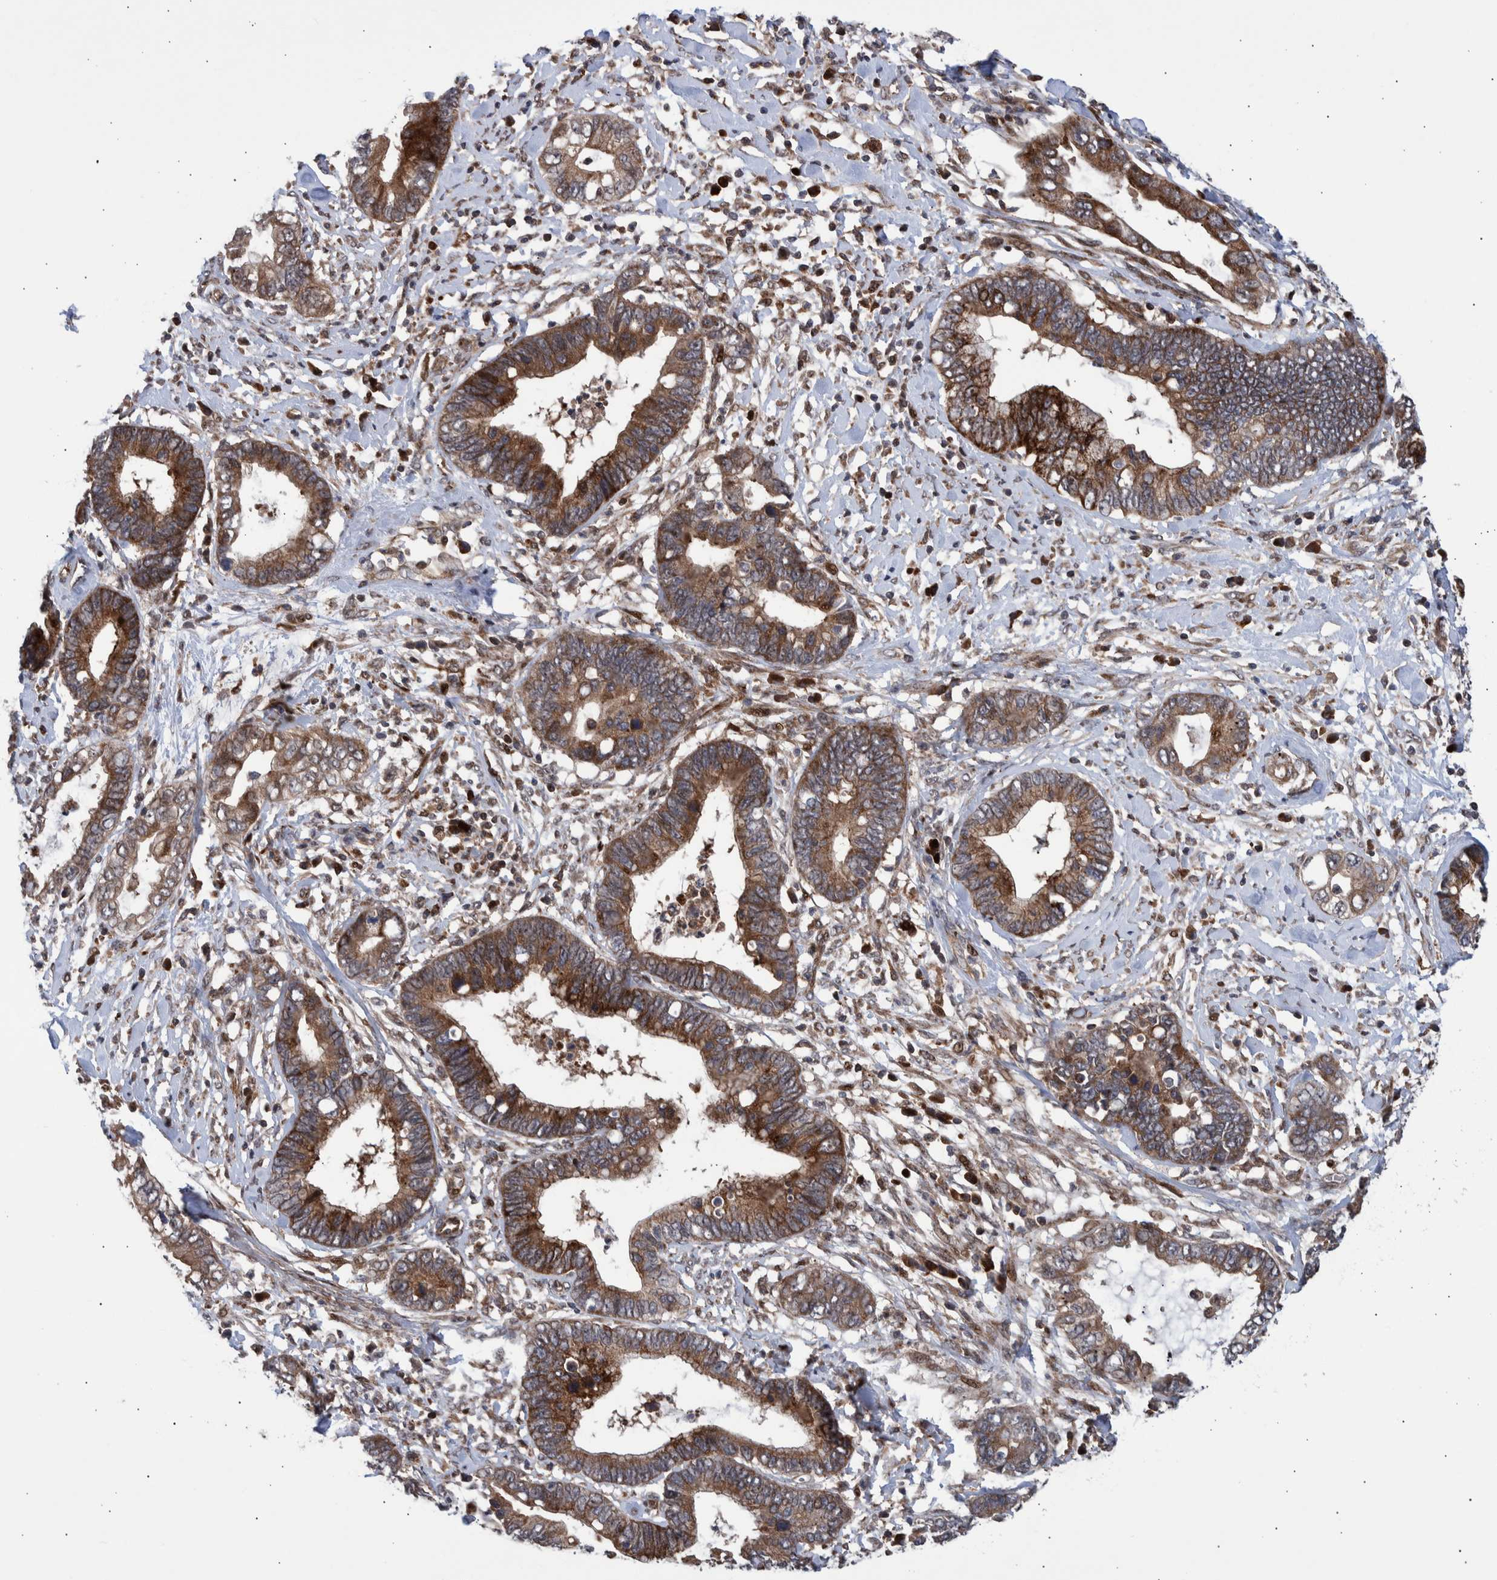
{"staining": {"intensity": "moderate", "quantity": ">75%", "location": "cytoplasmic/membranous"}, "tissue": "cervical cancer", "cell_type": "Tumor cells", "image_type": "cancer", "snomed": [{"axis": "morphology", "description": "Adenocarcinoma, NOS"}, {"axis": "topography", "description": "Cervix"}], "caption": "Immunohistochemical staining of human cervical adenocarcinoma shows medium levels of moderate cytoplasmic/membranous expression in about >75% of tumor cells.", "gene": "SHISA6", "patient": {"sex": "female", "age": 44}}